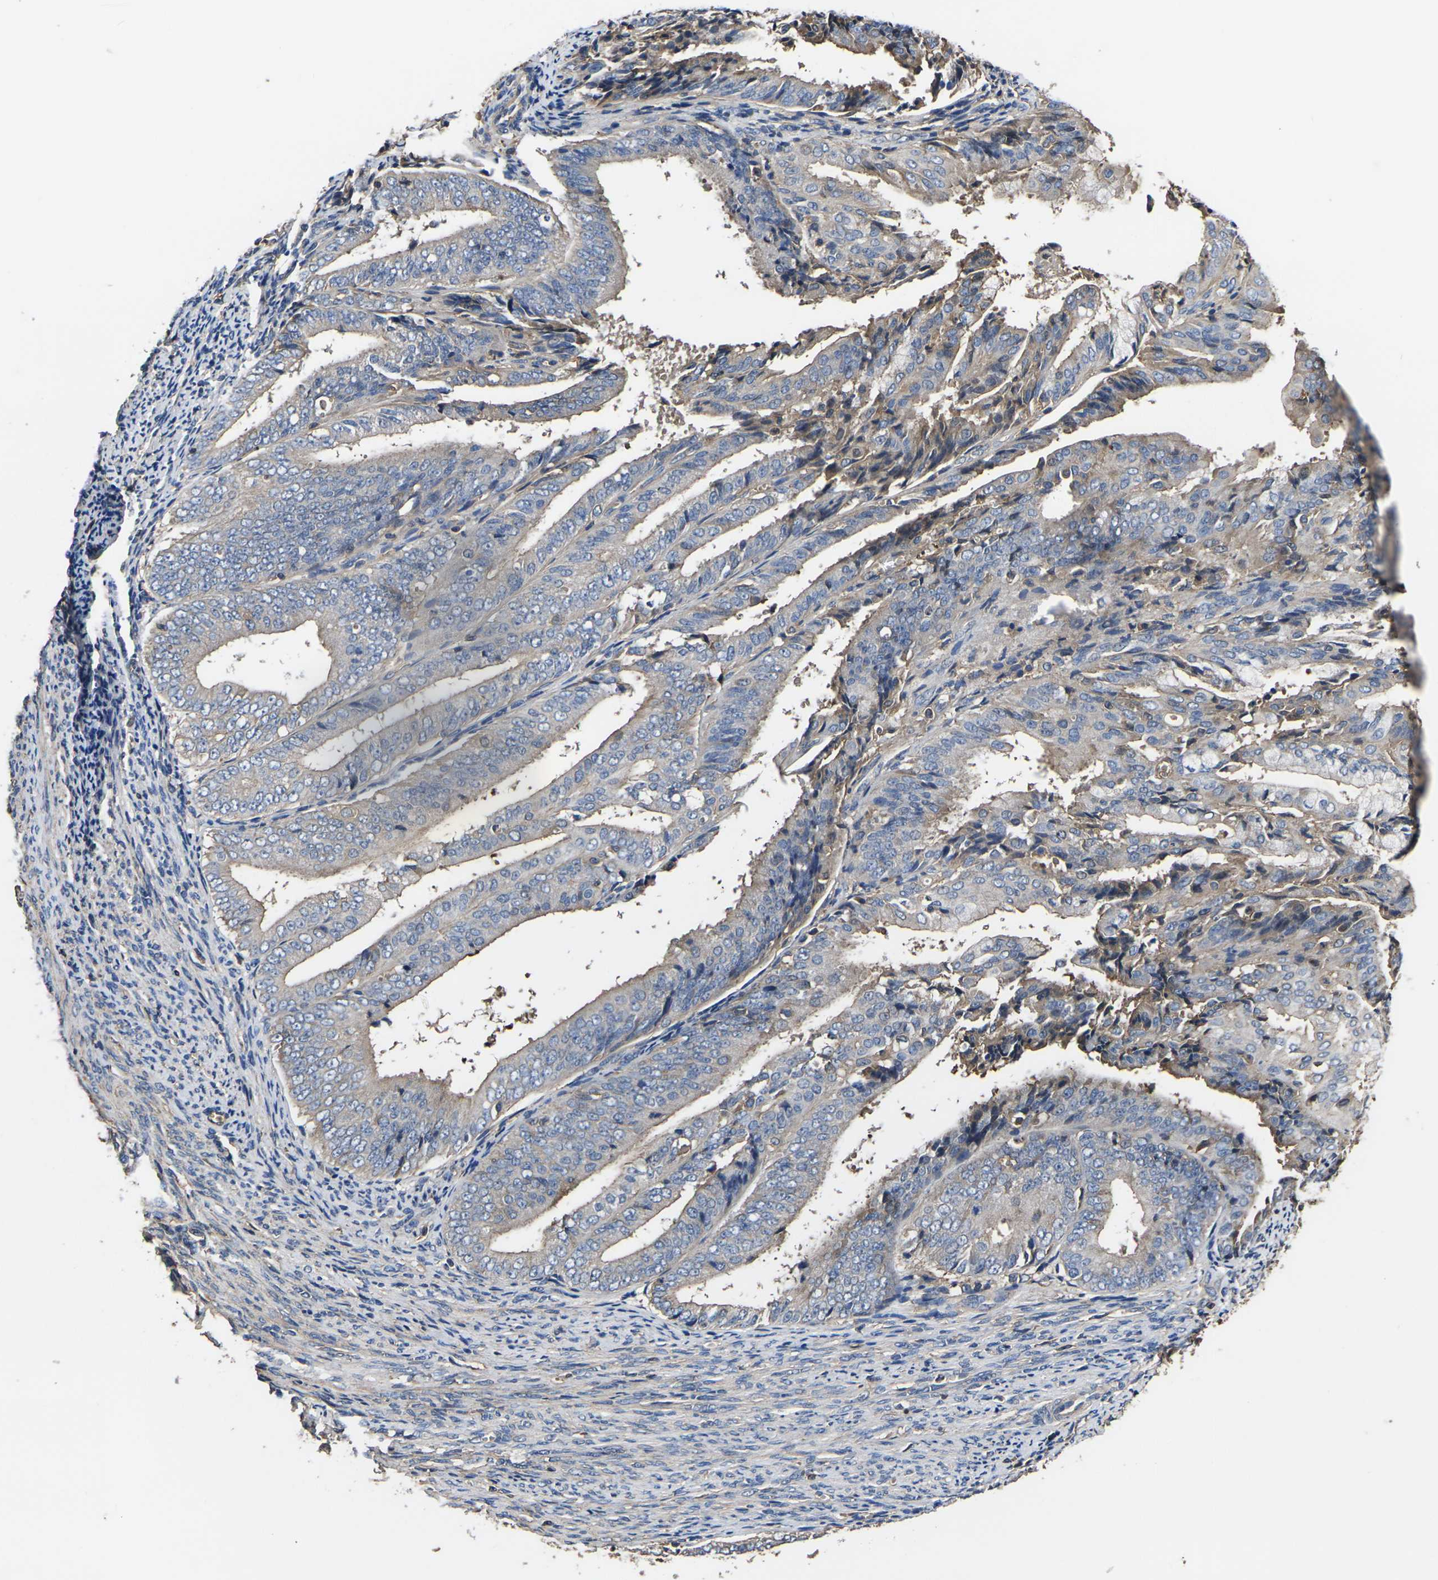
{"staining": {"intensity": "moderate", "quantity": "25%-75%", "location": "cytoplasmic/membranous"}, "tissue": "endometrial cancer", "cell_type": "Tumor cells", "image_type": "cancer", "snomed": [{"axis": "morphology", "description": "Adenocarcinoma, NOS"}, {"axis": "topography", "description": "Endometrium"}], "caption": "The histopathology image exhibits staining of endometrial cancer (adenocarcinoma), revealing moderate cytoplasmic/membranous protein expression (brown color) within tumor cells.", "gene": "HSPG2", "patient": {"sex": "female", "age": 63}}